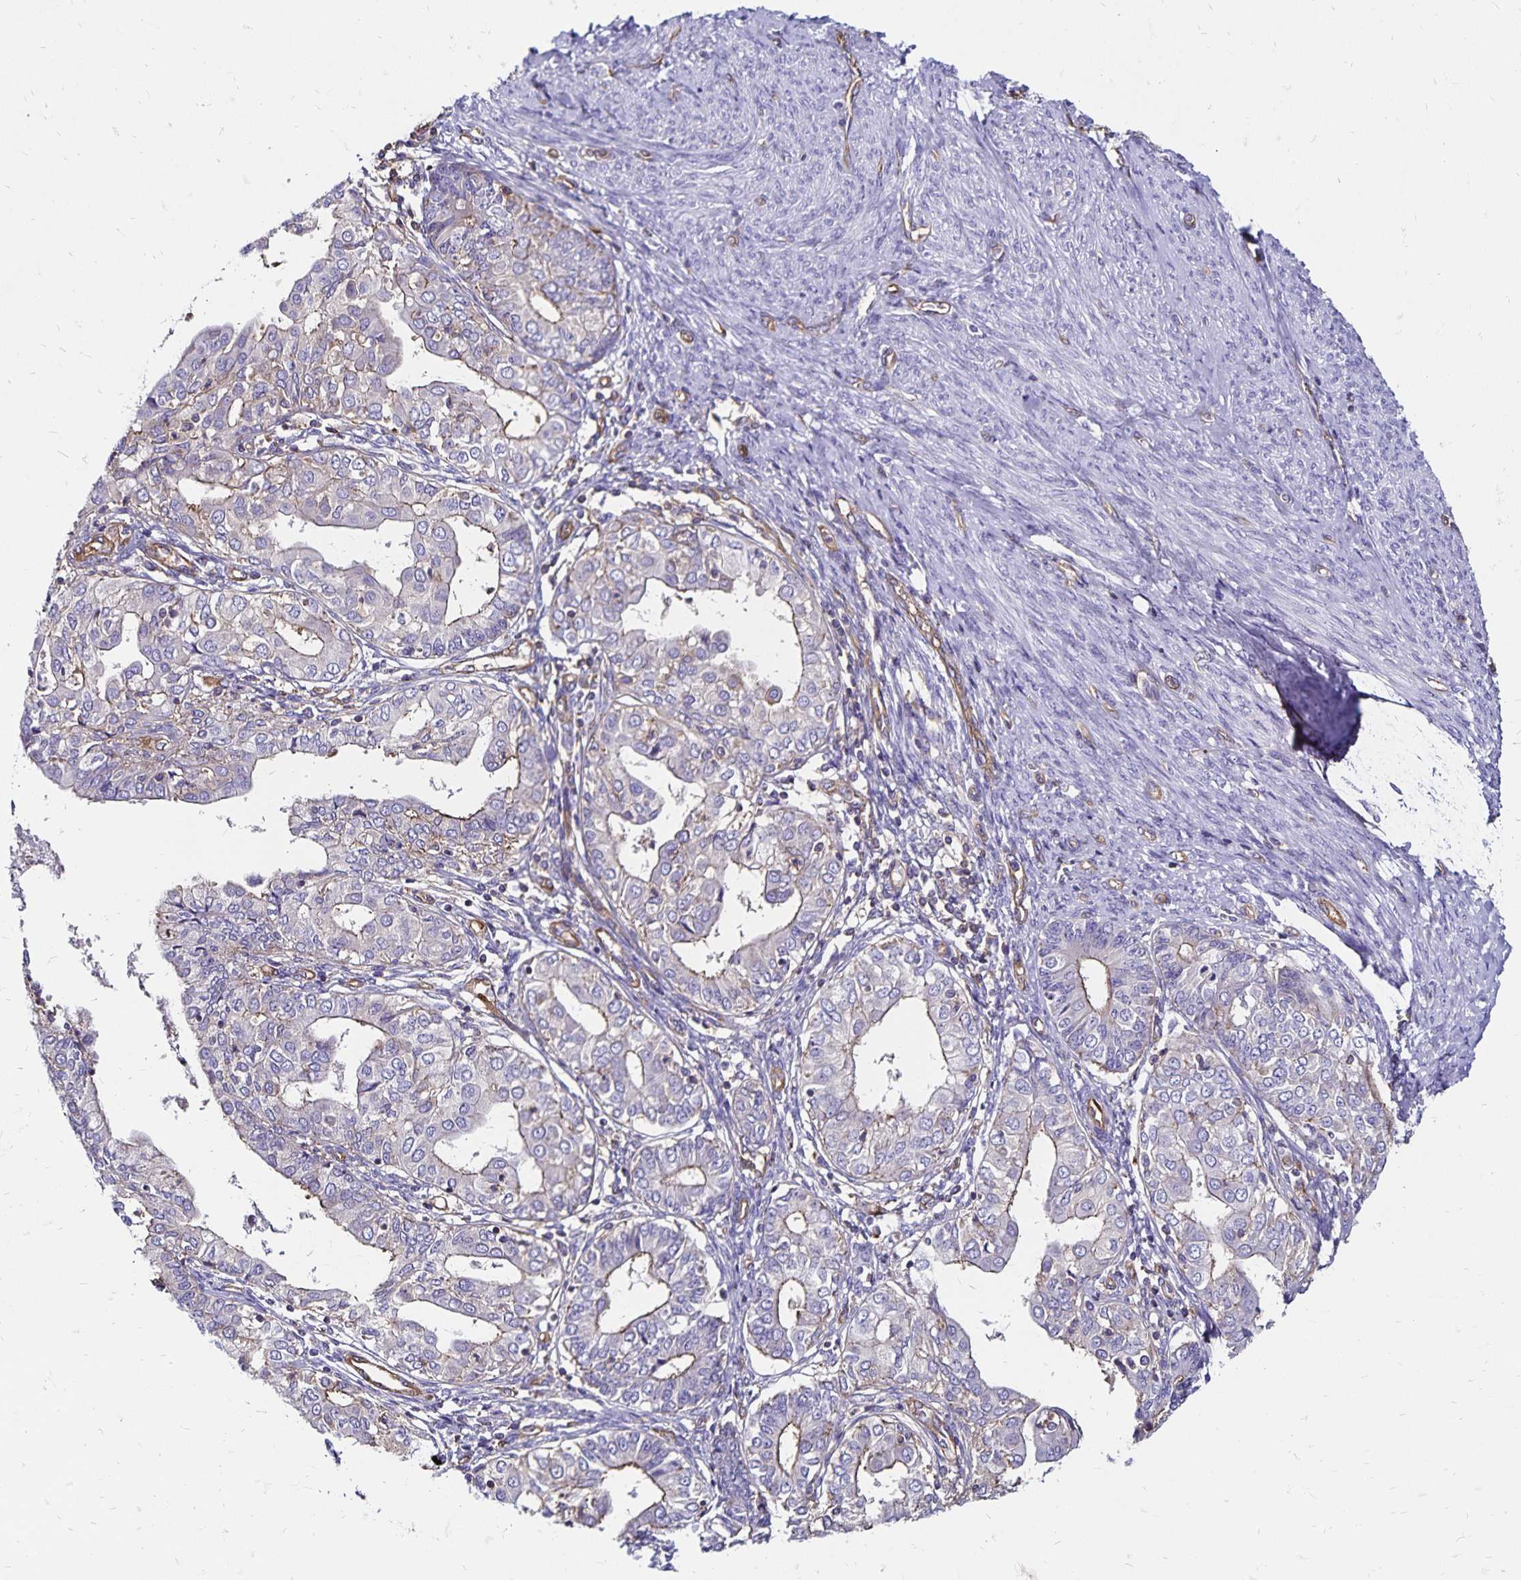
{"staining": {"intensity": "weak", "quantity": "<25%", "location": "cytoplasmic/membranous"}, "tissue": "endometrial cancer", "cell_type": "Tumor cells", "image_type": "cancer", "snomed": [{"axis": "morphology", "description": "Adenocarcinoma, NOS"}, {"axis": "topography", "description": "Endometrium"}], "caption": "Immunohistochemistry (IHC) image of neoplastic tissue: endometrial cancer (adenocarcinoma) stained with DAB (3,3'-diaminobenzidine) displays no significant protein staining in tumor cells.", "gene": "RPRML", "patient": {"sex": "female", "age": 68}}